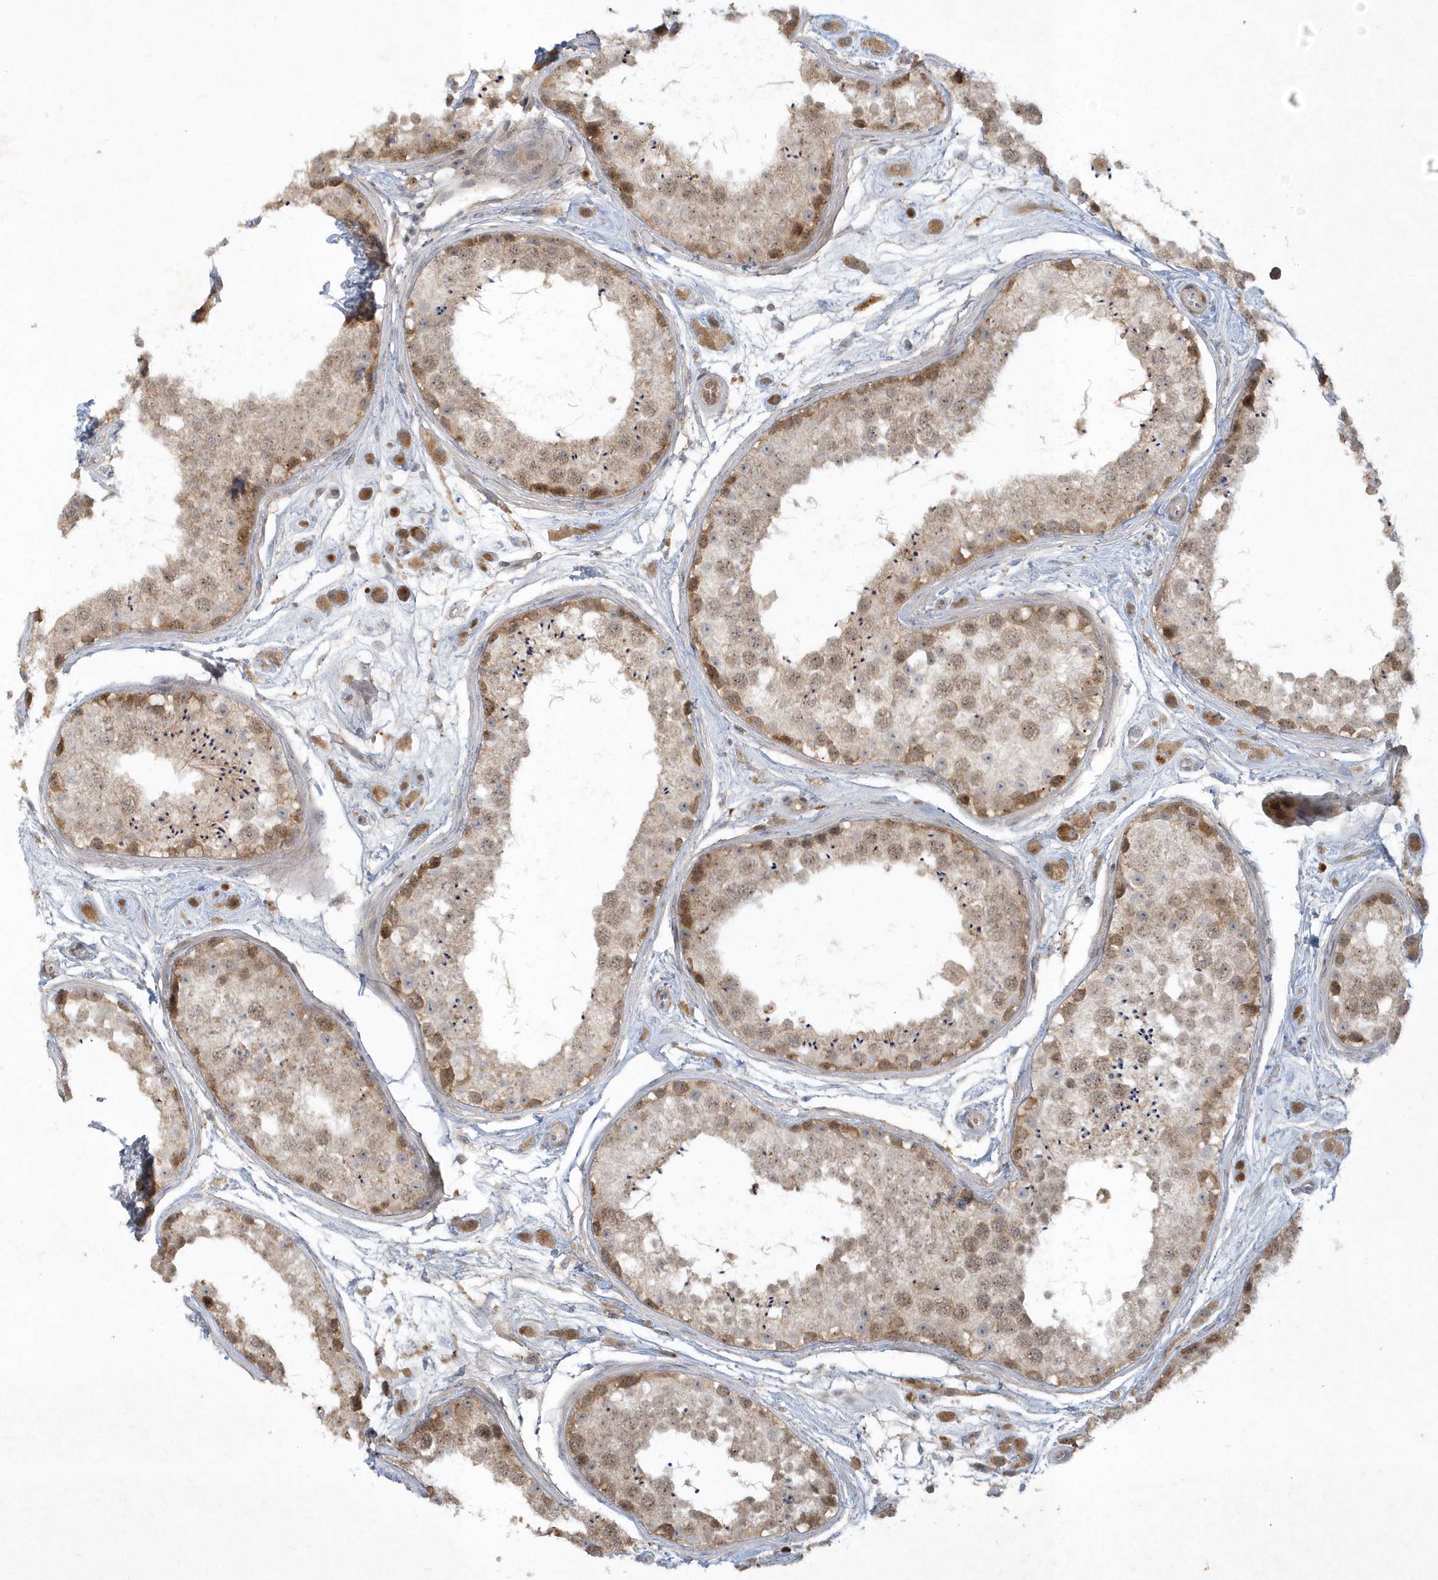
{"staining": {"intensity": "moderate", "quantity": ">75%", "location": "cytoplasmic/membranous,nuclear"}, "tissue": "testis", "cell_type": "Cells in seminiferous ducts", "image_type": "normal", "snomed": [{"axis": "morphology", "description": "Normal tissue, NOS"}, {"axis": "topography", "description": "Testis"}], "caption": "Immunohistochemistry image of unremarkable testis: testis stained using immunohistochemistry displays medium levels of moderate protein expression localized specifically in the cytoplasmic/membranous,nuclear of cells in seminiferous ducts, appearing as a cytoplasmic/membranous,nuclear brown color.", "gene": "THG1L", "patient": {"sex": "male", "age": 25}}